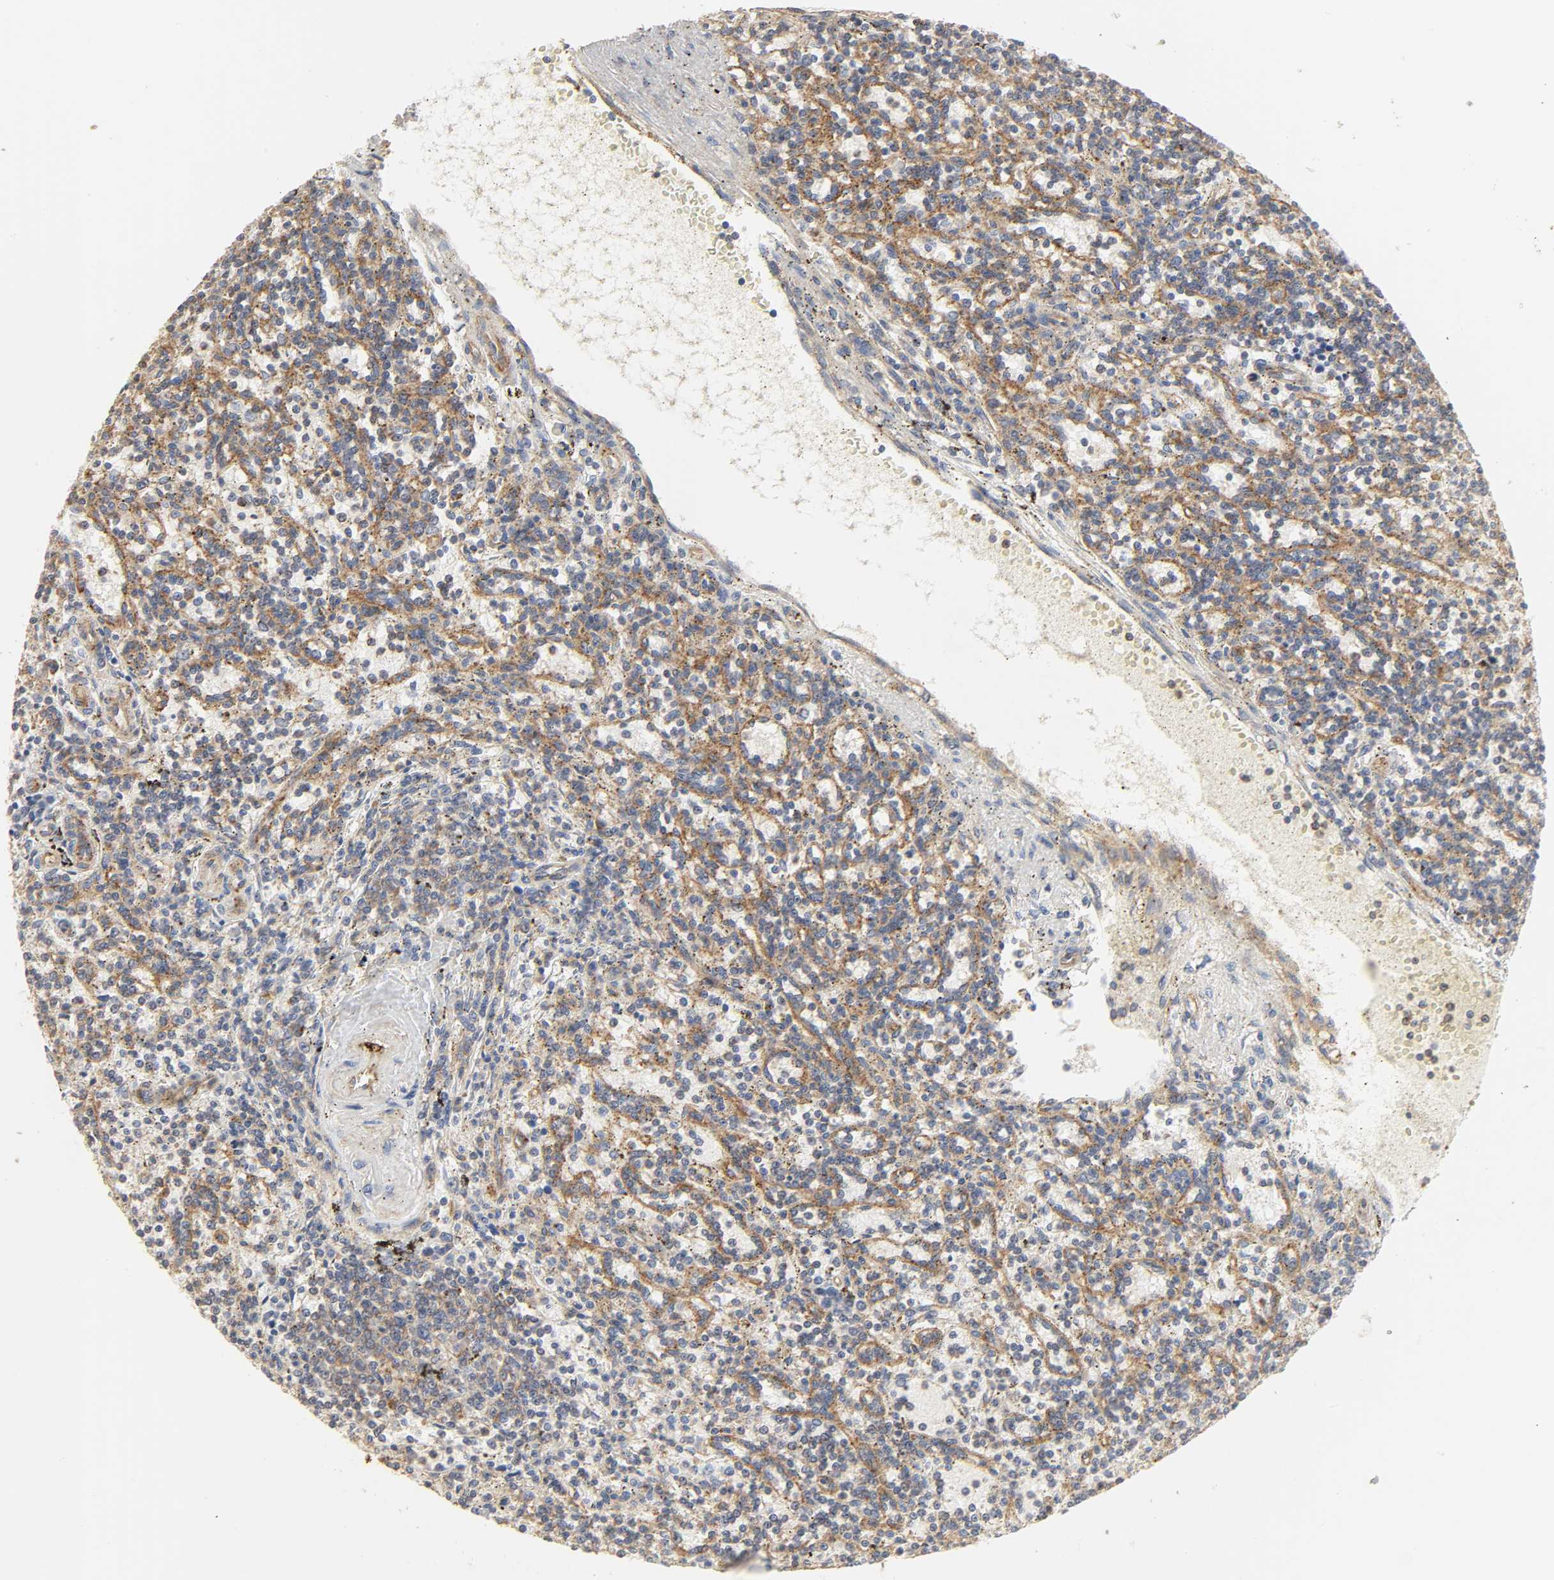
{"staining": {"intensity": "moderate", "quantity": "25%-75%", "location": "cytoplasmic/membranous"}, "tissue": "lymphoma", "cell_type": "Tumor cells", "image_type": "cancer", "snomed": [{"axis": "morphology", "description": "Malignant lymphoma, non-Hodgkin's type, Low grade"}, {"axis": "topography", "description": "Spleen"}], "caption": "Immunohistochemical staining of lymphoma exhibits medium levels of moderate cytoplasmic/membranous staining in approximately 25%-75% of tumor cells.", "gene": "SH3GLB1", "patient": {"sex": "male", "age": 73}}